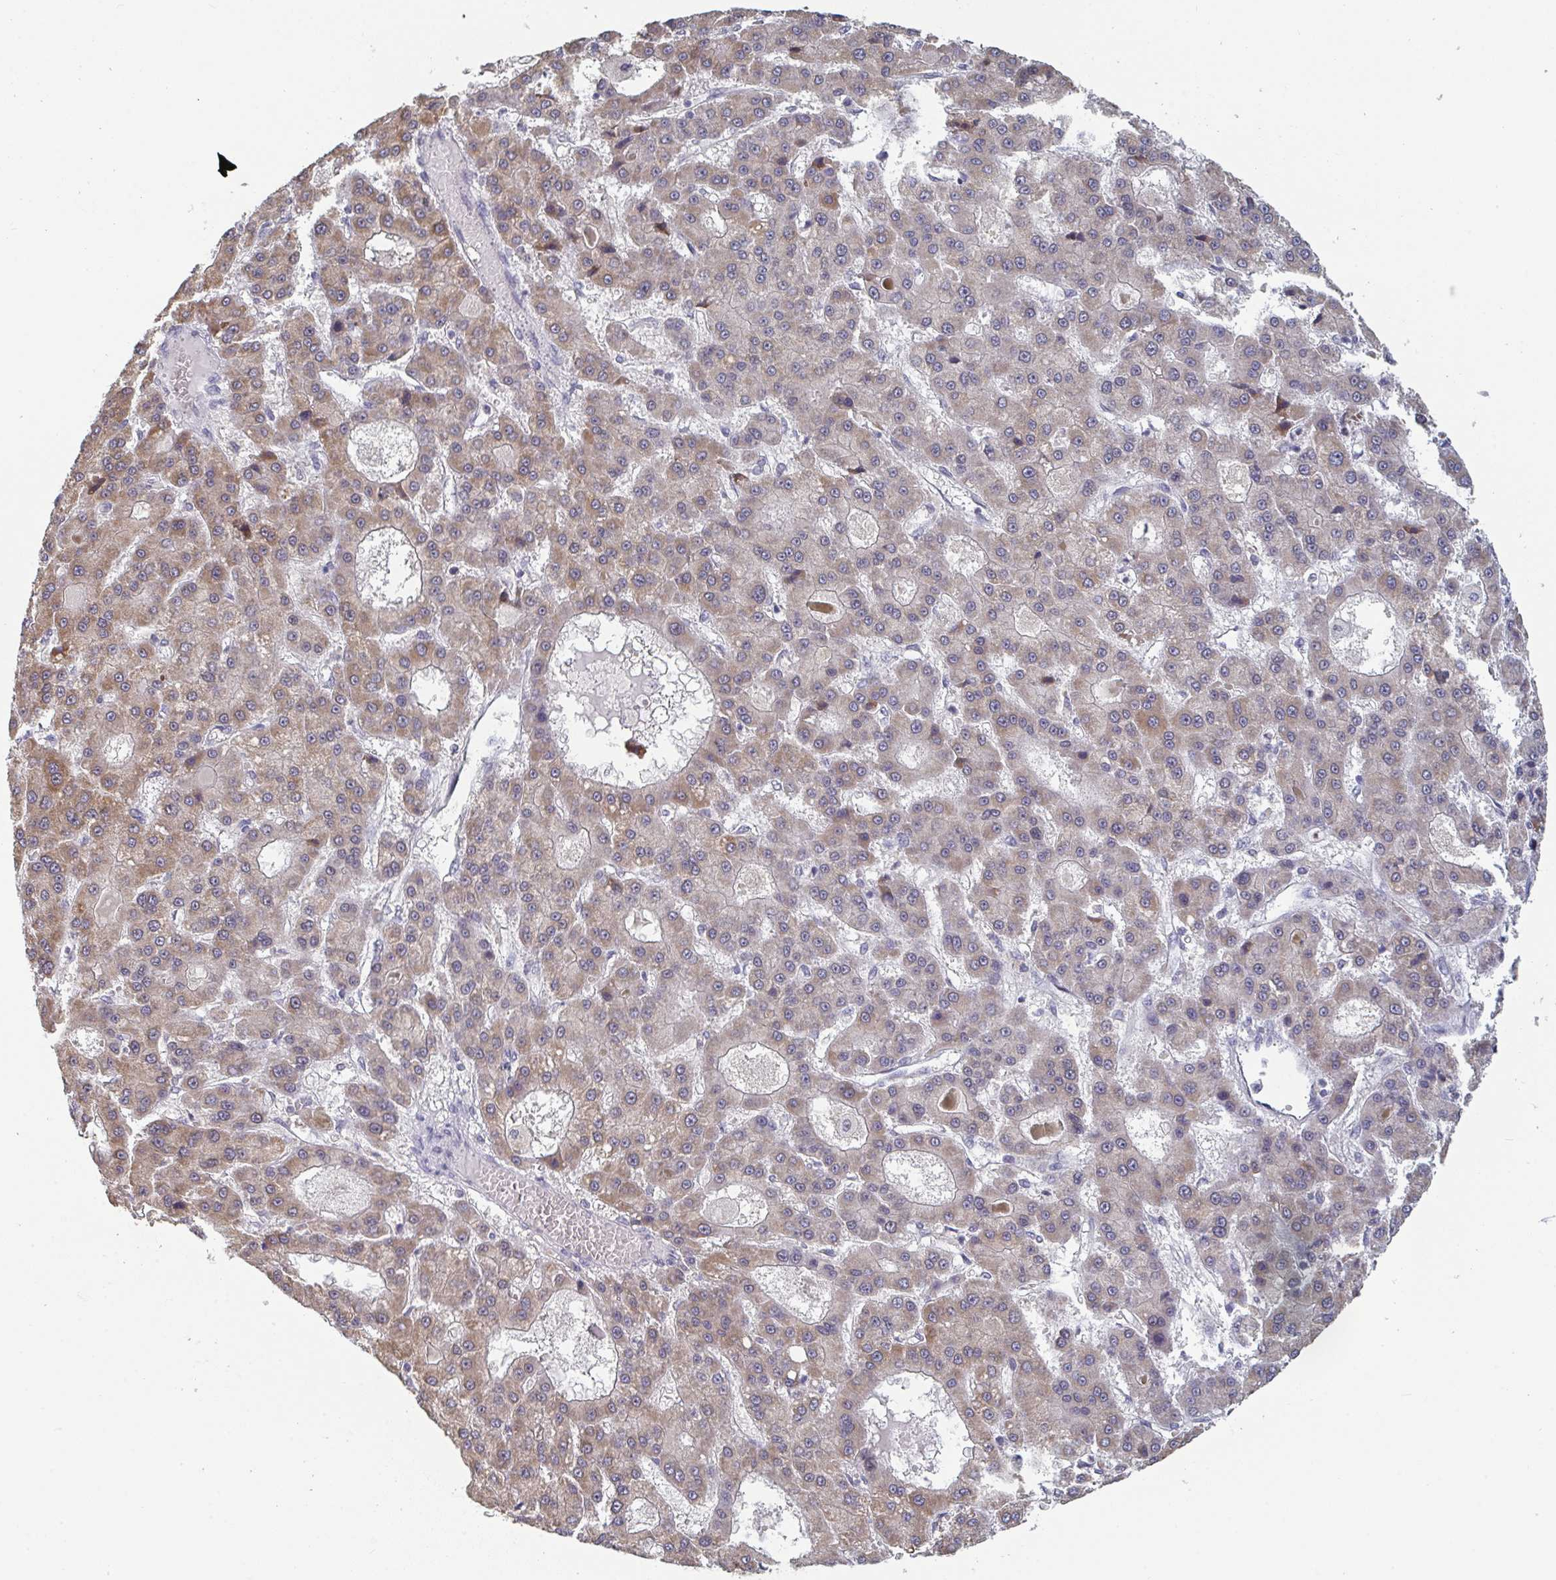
{"staining": {"intensity": "moderate", "quantity": "25%-75%", "location": "cytoplasmic/membranous"}, "tissue": "liver cancer", "cell_type": "Tumor cells", "image_type": "cancer", "snomed": [{"axis": "morphology", "description": "Carcinoma, Hepatocellular, NOS"}, {"axis": "topography", "description": "Liver"}], "caption": "DAB (3,3'-diaminobenzidine) immunohistochemical staining of liver cancer (hepatocellular carcinoma) displays moderate cytoplasmic/membranous protein positivity in approximately 25%-75% of tumor cells. (DAB (3,3'-diaminobenzidine) = brown stain, brightfield microscopy at high magnification).", "gene": "LIX1", "patient": {"sex": "male", "age": 70}}